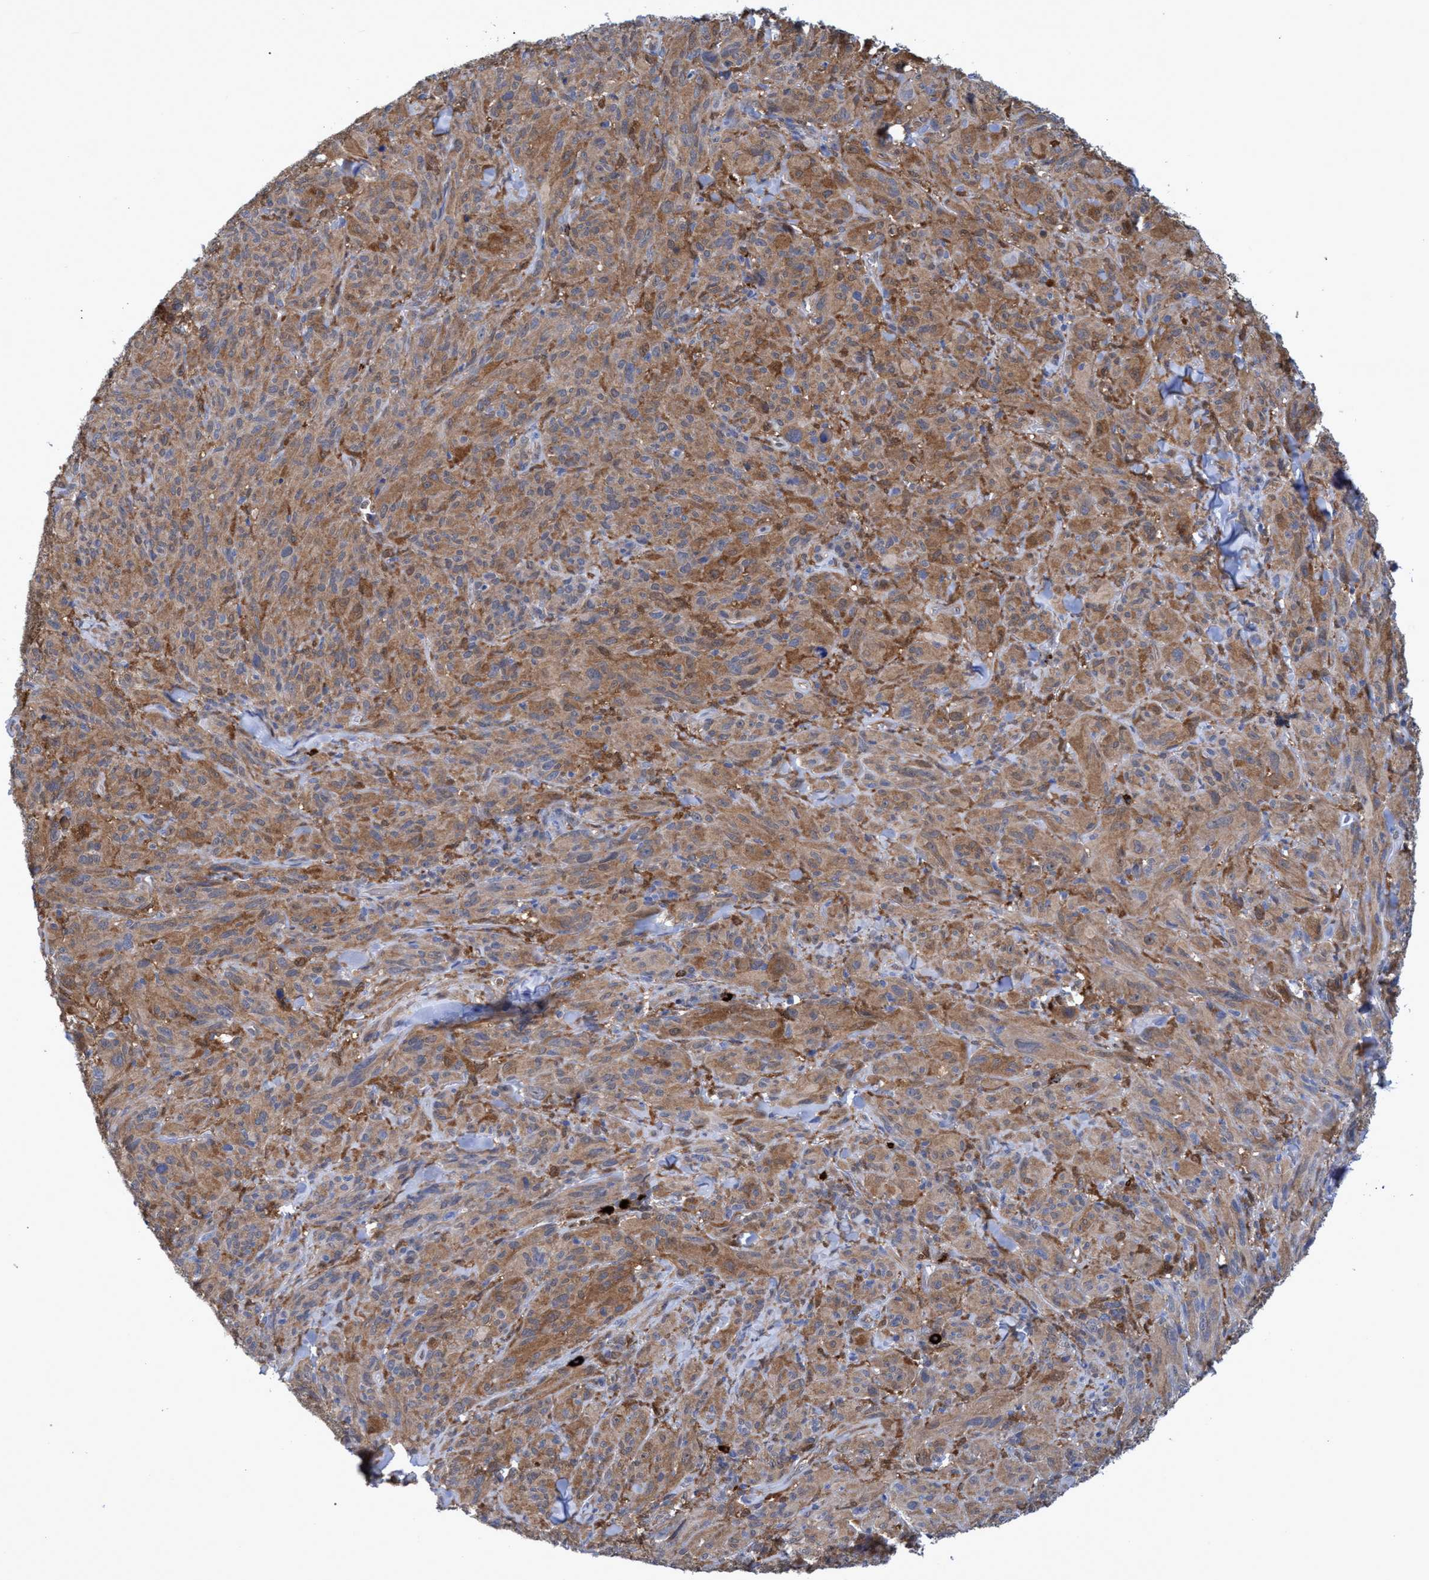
{"staining": {"intensity": "moderate", "quantity": ">75%", "location": "cytoplasmic/membranous"}, "tissue": "melanoma", "cell_type": "Tumor cells", "image_type": "cancer", "snomed": [{"axis": "morphology", "description": "Malignant melanoma, NOS"}, {"axis": "topography", "description": "Skin of head"}], "caption": "Human malignant melanoma stained for a protein (brown) displays moderate cytoplasmic/membranous positive positivity in about >75% of tumor cells.", "gene": "PNPO", "patient": {"sex": "male", "age": 96}}